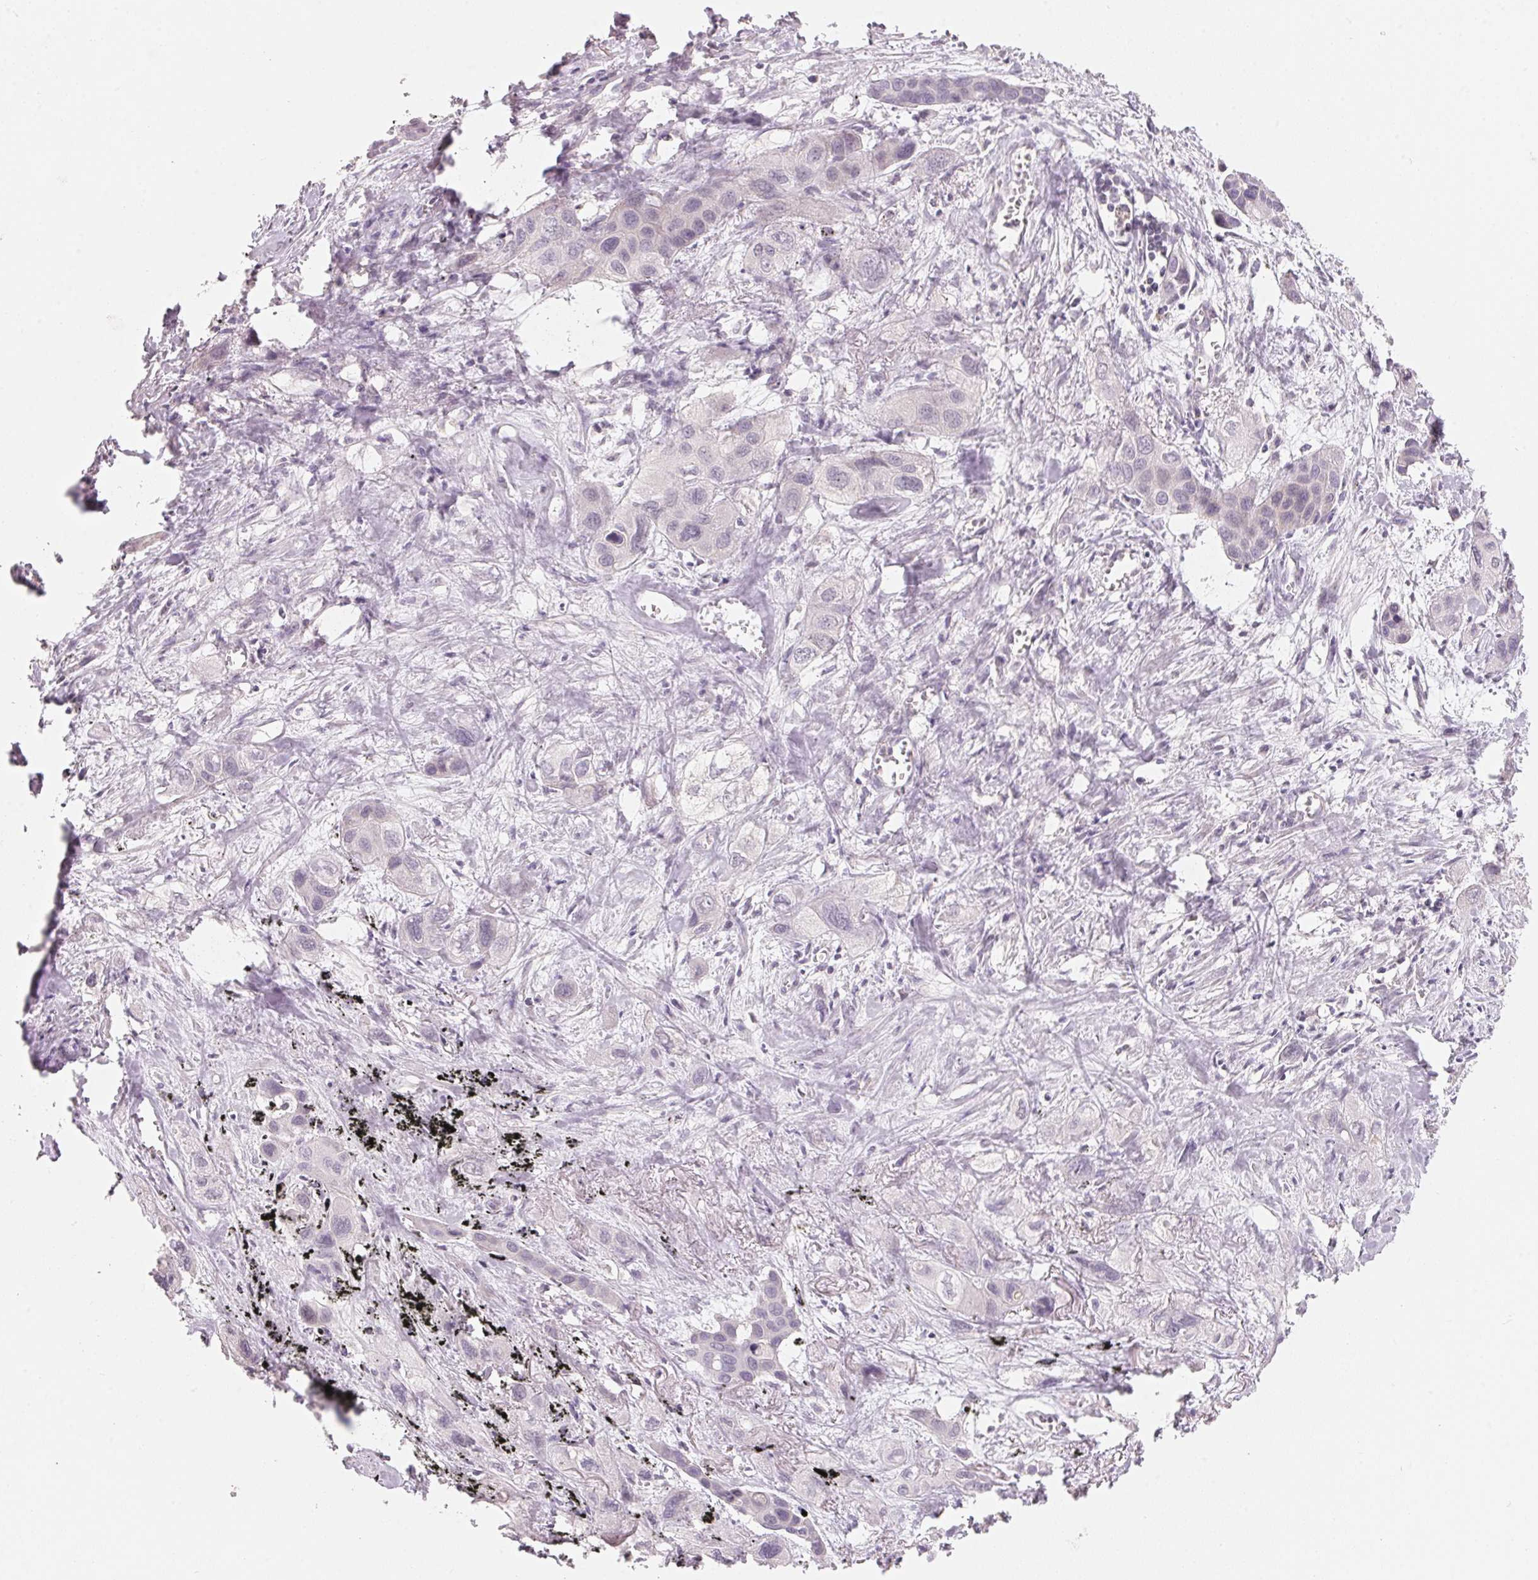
{"staining": {"intensity": "negative", "quantity": "none", "location": "none"}, "tissue": "lung cancer", "cell_type": "Tumor cells", "image_type": "cancer", "snomed": [{"axis": "morphology", "description": "Squamous cell carcinoma, NOS"}, {"axis": "morphology", "description": "Squamous cell carcinoma, metastatic, NOS"}, {"axis": "topography", "description": "Lung"}], "caption": "This is an immunohistochemistry (IHC) photomicrograph of lung metastatic squamous cell carcinoma. There is no expression in tumor cells.", "gene": "TP53AIP1", "patient": {"sex": "male", "age": 59}}